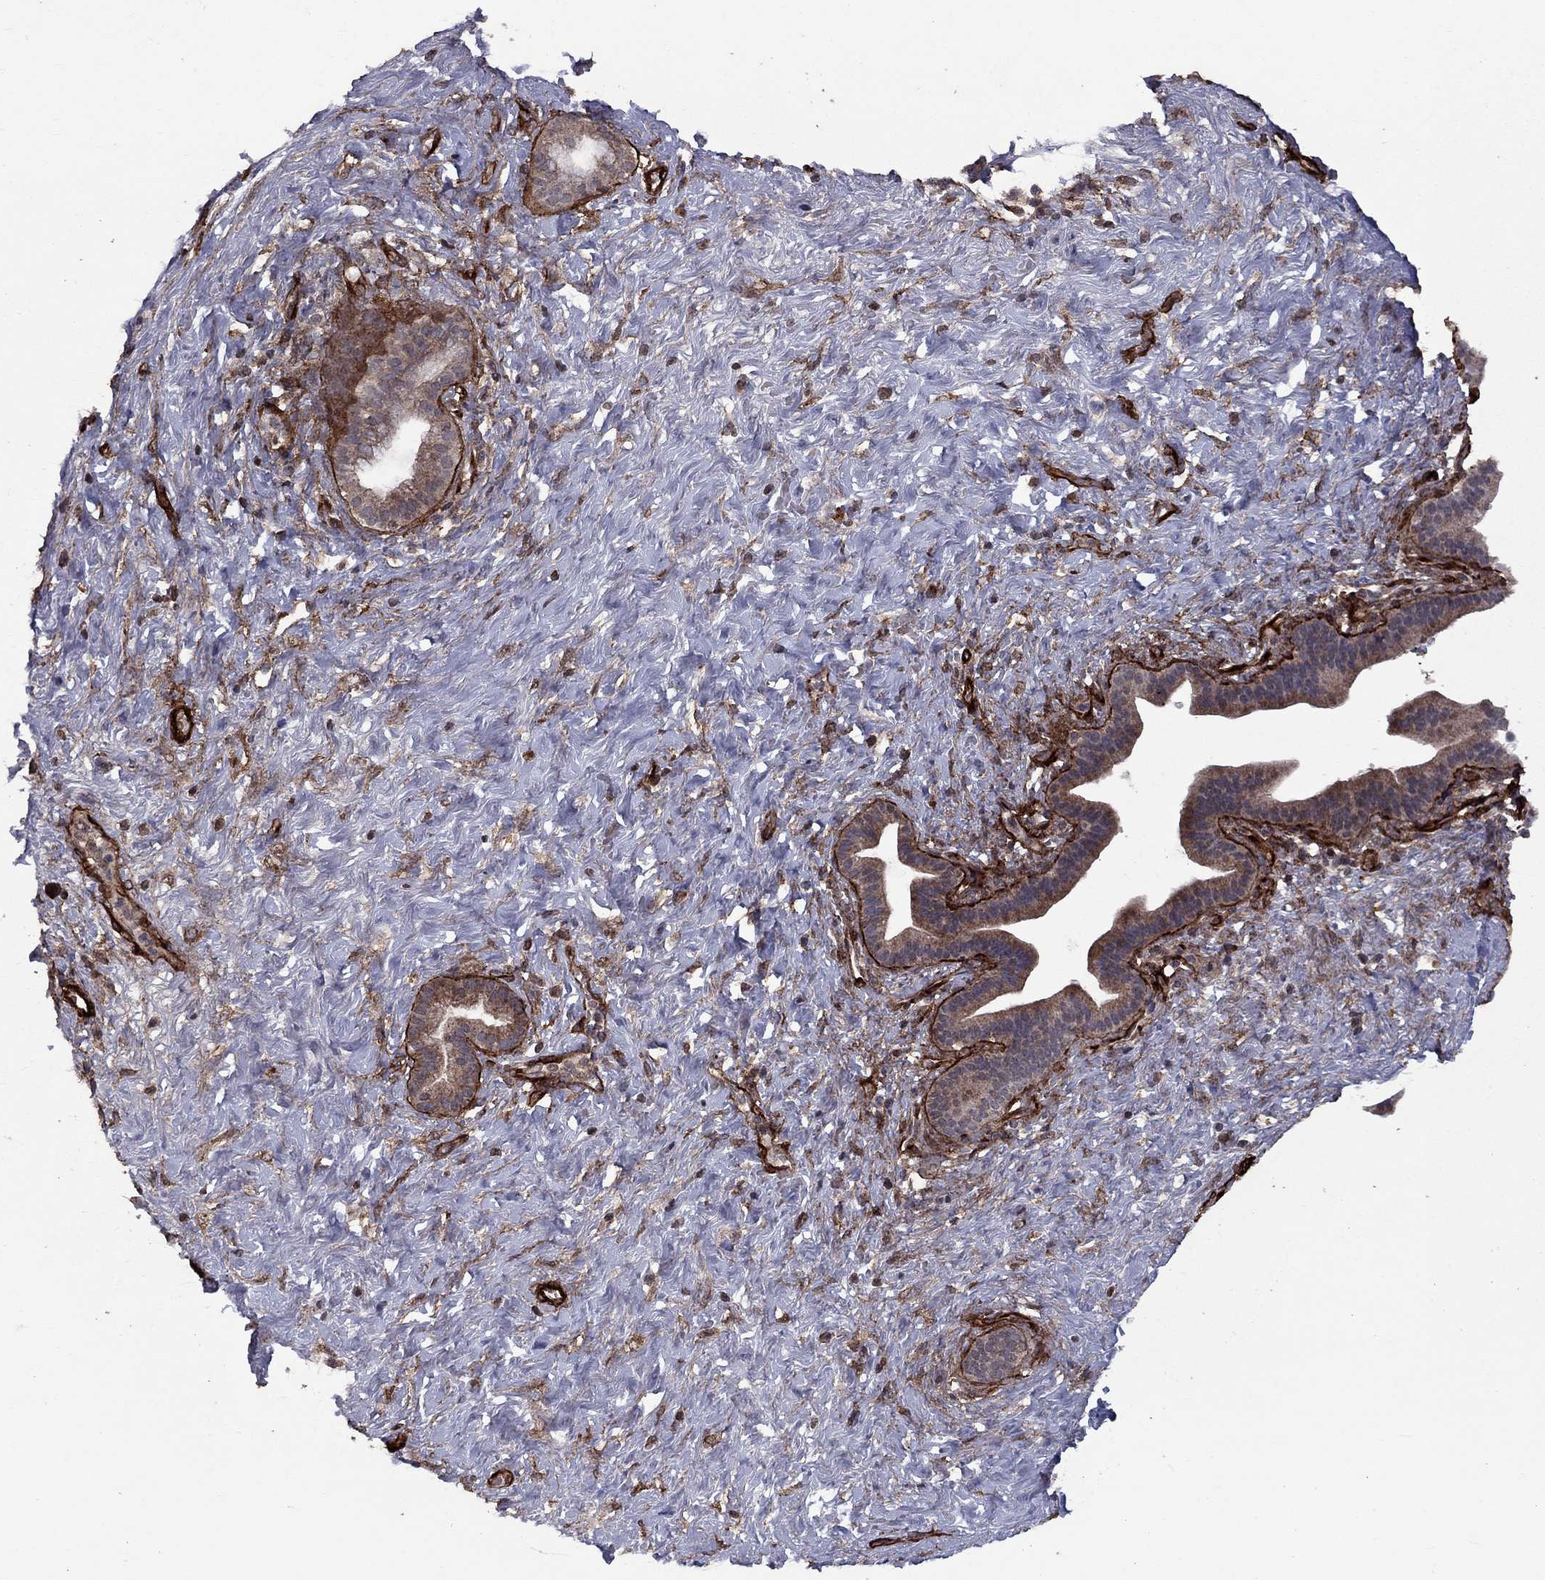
{"staining": {"intensity": "moderate", "quantity": "25%-75%", "location": "cytoplasmic/membranous"}, "tissue": "pancreatic cancer", "cell_type": "Tumor cells", "image_type": "cancer", "snomed": [{"axis": "morphology", "description": "Adenocarcinoma, NOS"}, {"axis": "topography", "description": "Pancreas"}], "caption": "A micrograph of human adenocarcinoma (pancreatic) stained for a protein exhibits moderate cytoplasmic/membranous brown staining in tumor cells. (brown staining indicates protein expression, while blue staining denotes nuclei).", "gene": "COL18A1", "patient": {"sex": "male", "age": 44}}